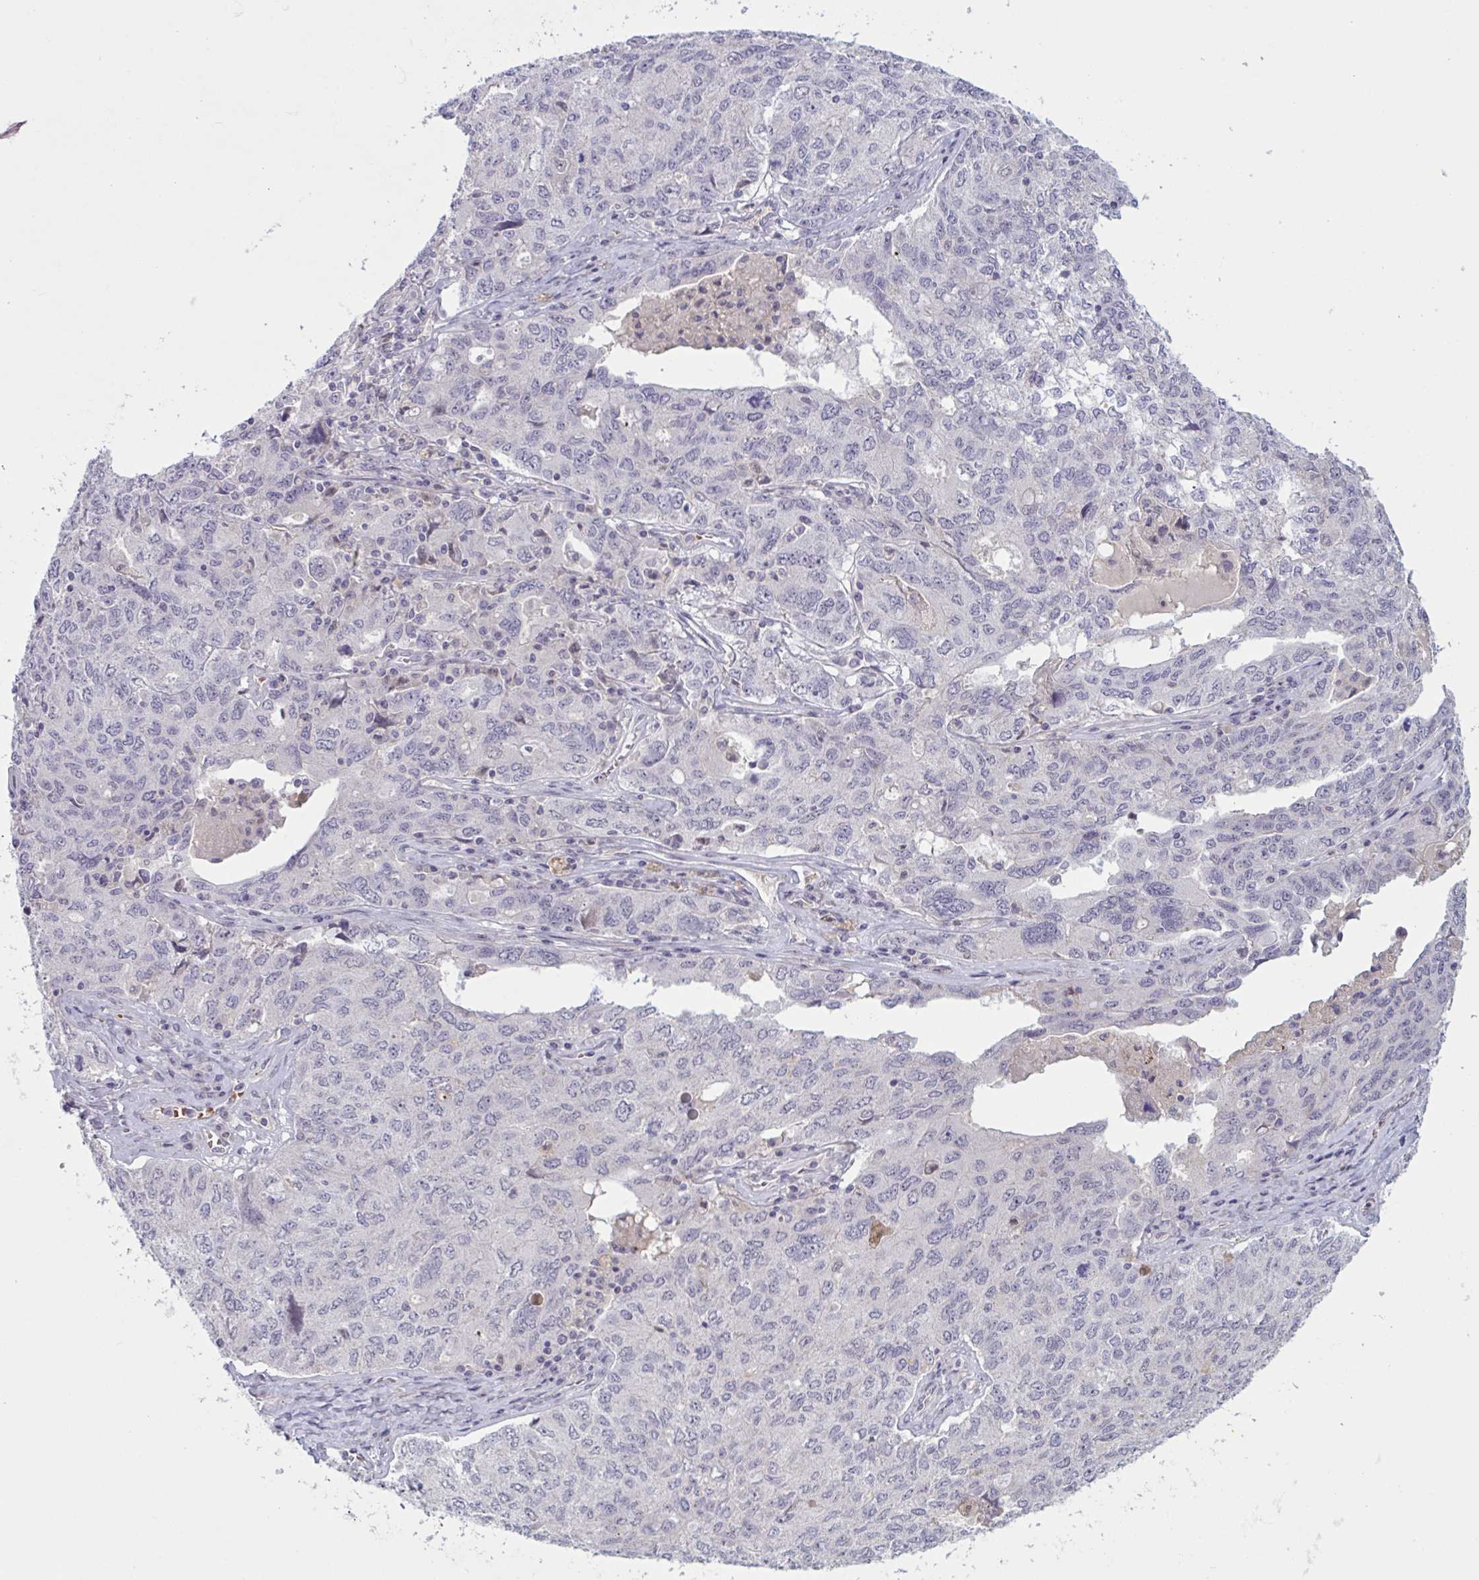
{"staining": {"intensity": "negative", "quantity": "none", "location": "none"}, "tissue": "ovarian cancer", "cell_type": "Tumor cells", "image_type": "cancer", "snomed": [{"axis": "morphology", "description": "Carcinoma, endometroid"}, {"axis": "topography", "description": "Ovary"}], "caption": "This is an immunohistochemistry (IHC) histopathology image of ovarian endometroid carcinoma. There is no positivity in tumor cells.", "gene": "RFPL4B", "patient": {"sex": "female", "age": 62}}